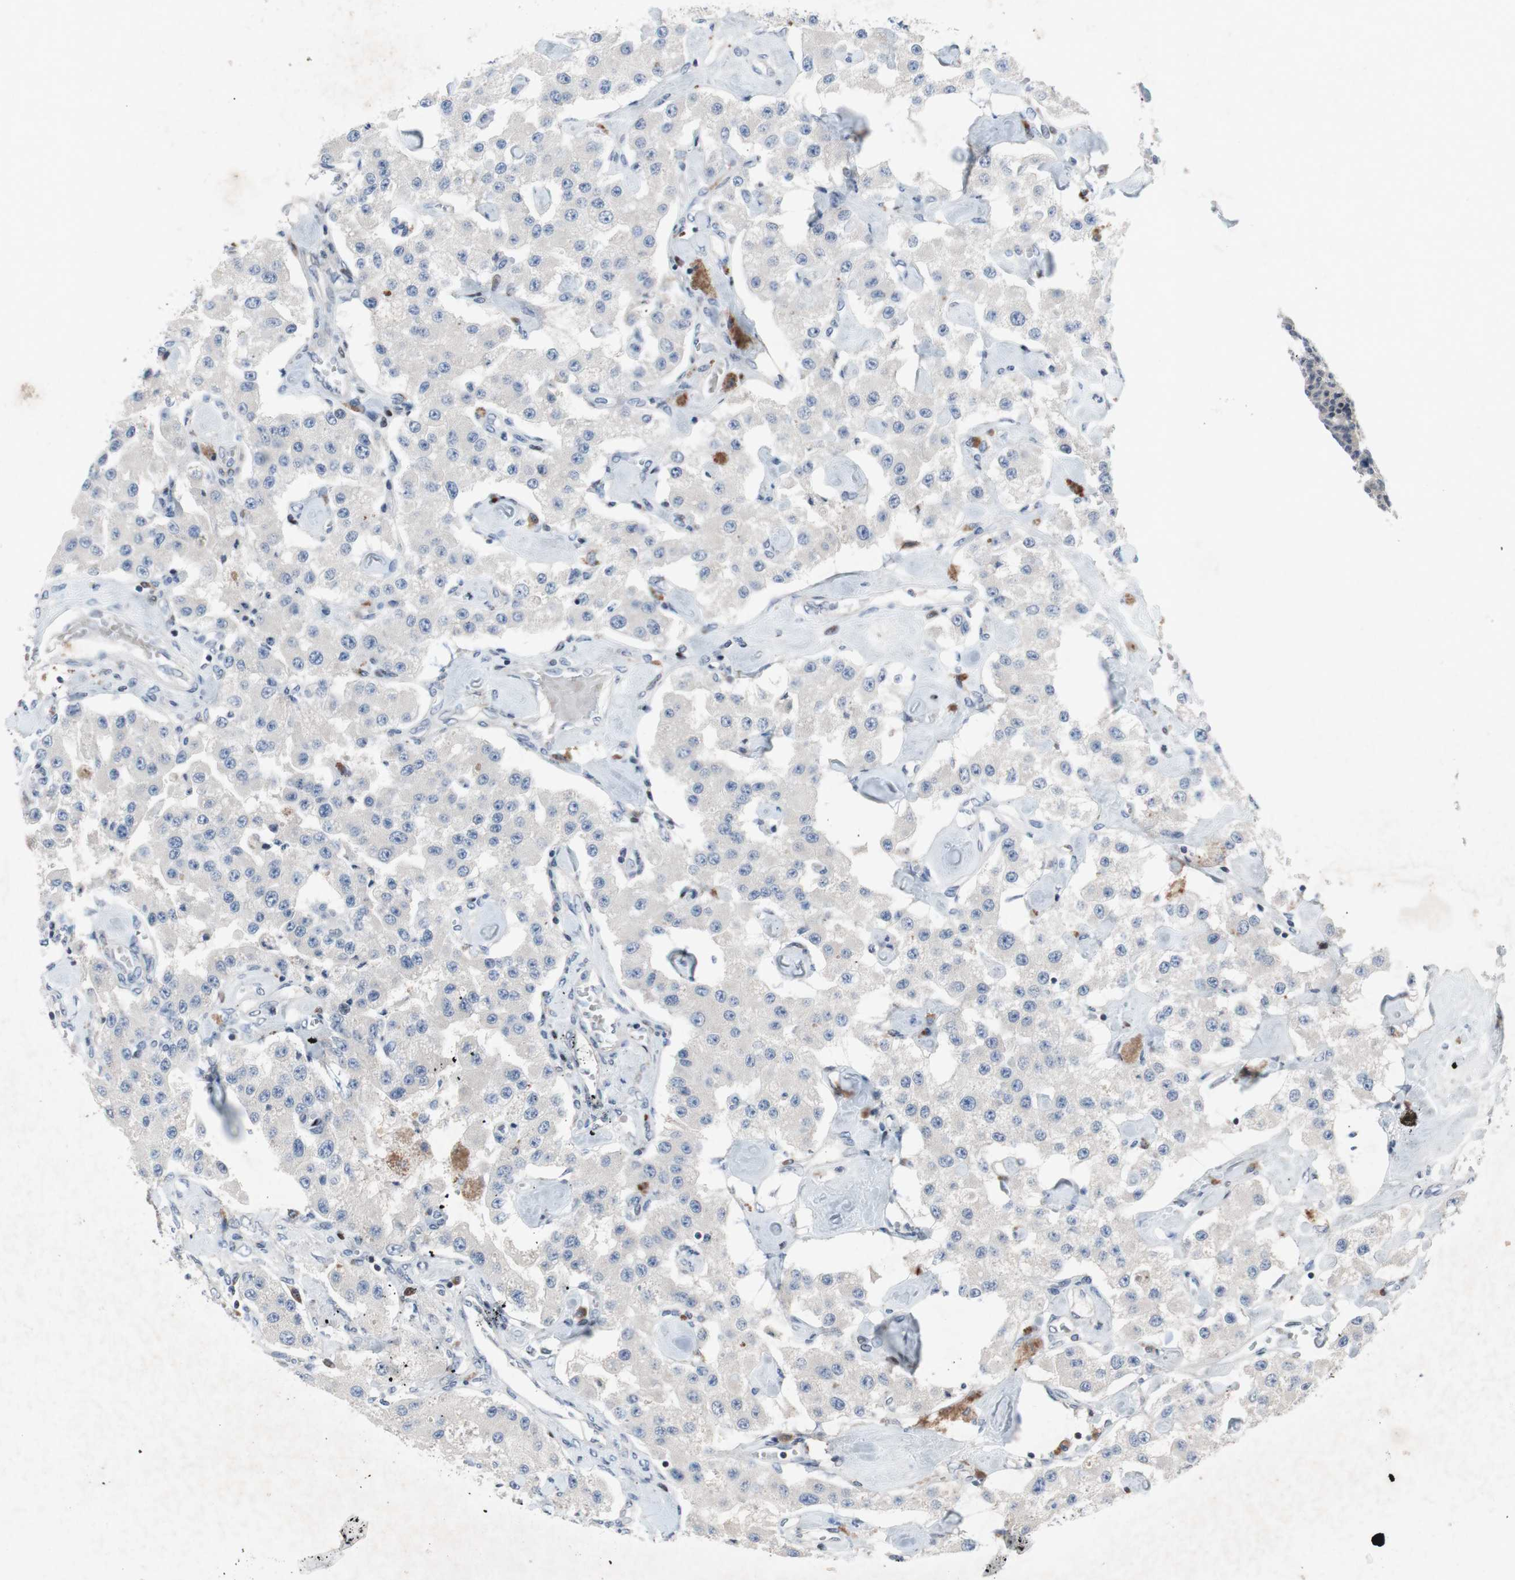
{"staining": {"intensity": "negative", "quantity": "none", "location": "none"}, "tissue": "carcinoid", "cell_type": "Tumor cells", "image_type": "cancer", "snomed": [{"axis": "morphology", "description": "Carcinoid, malignant, NOS"}, {"axis": "topography", "description": "Pancreas"}], "caption": "Tumor cells are negative for protein expression in human carcinoid (malignant).", "gene": "MUTYH", "patient": {"sex": "male", "age": 41}}